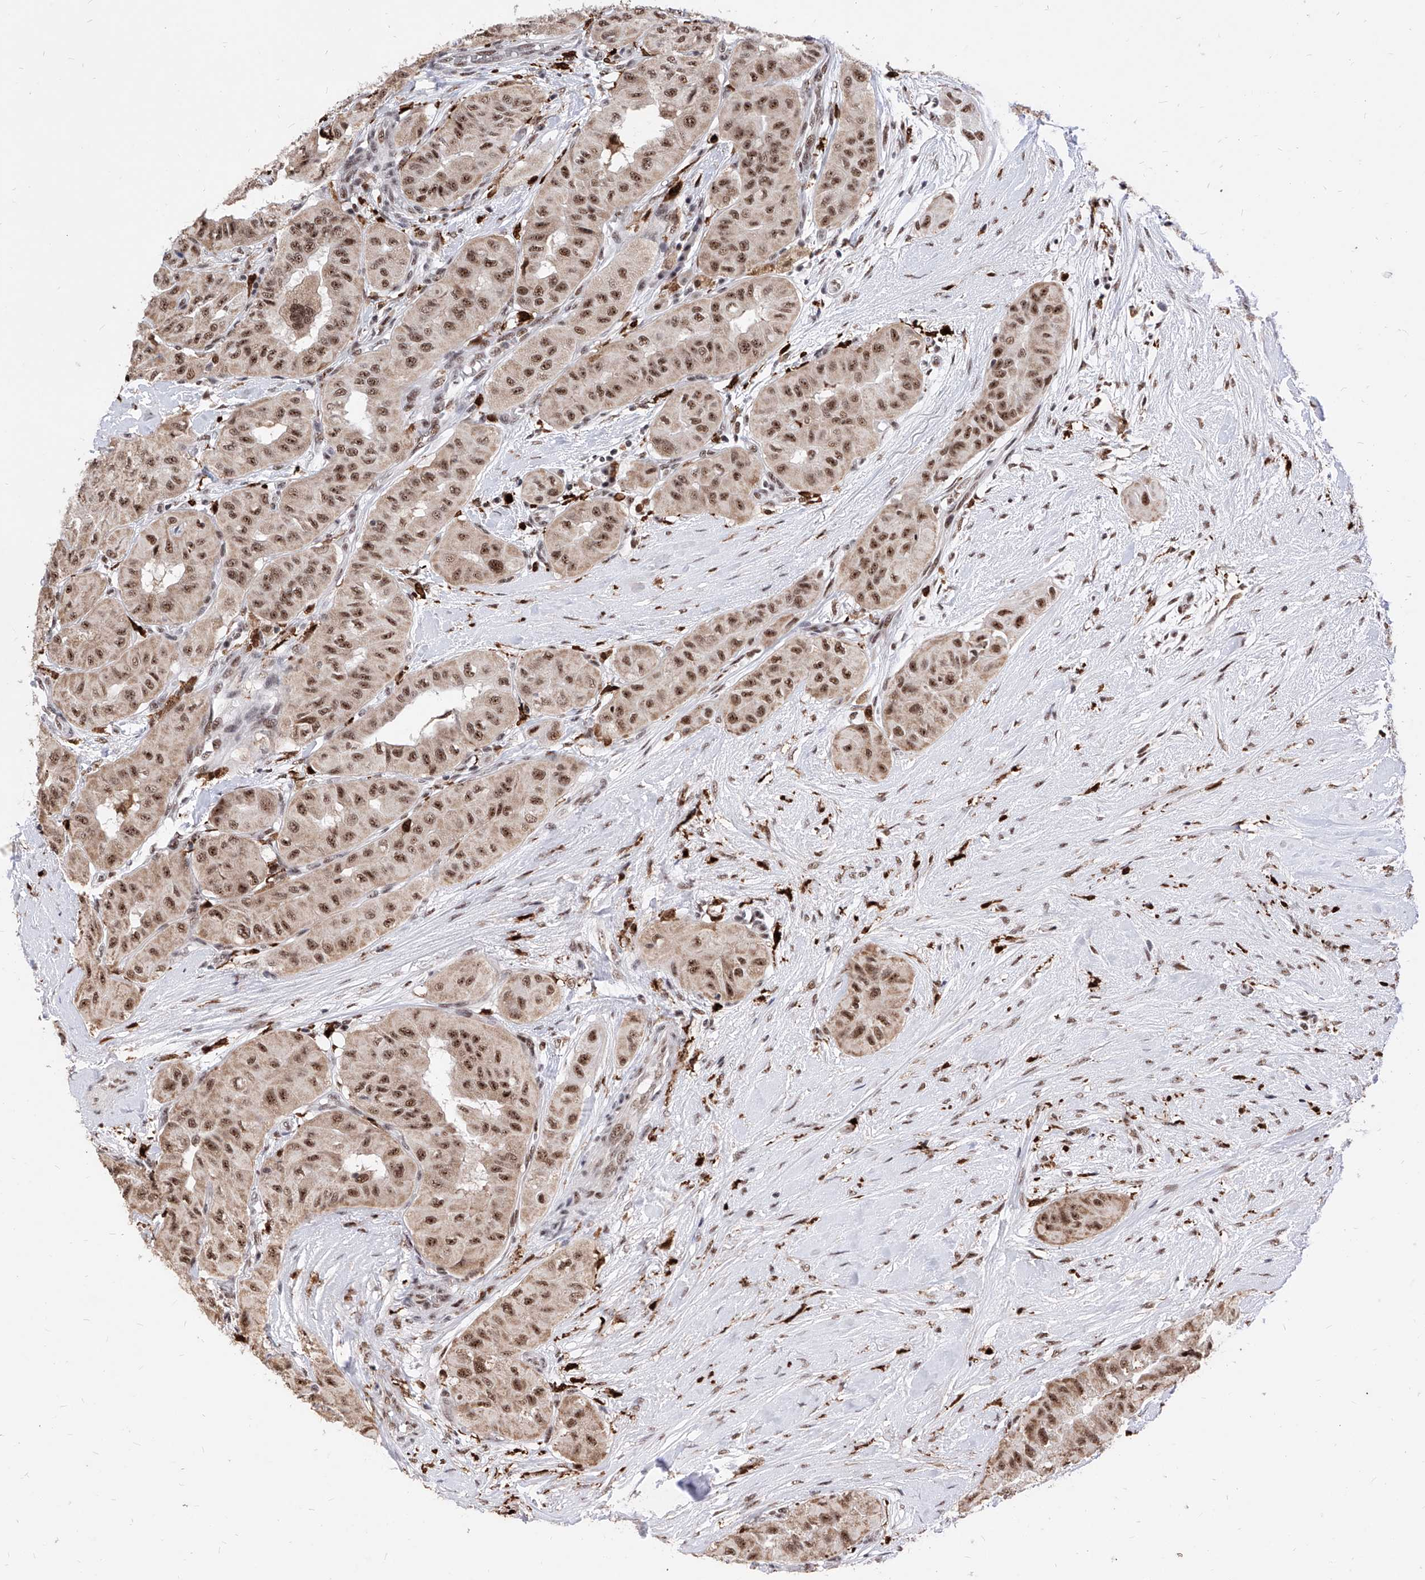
{"staining": {"intensity": "moderate", "quantity": ">75%", "location": "nuclear"}, "tissue": "thyroid cancer", "cell_type": "Tumor cells", "image_type": "cancer", "snomed": [{"axis": "morphology", "description": "Papillary adenocarcinoma, NOS"}, {"axis": "topography", "description": "Thyroid gland"}], "caption": "The photomicrograph shows staining of thyroid cancer, revealing moderate nuclear protein expression (brown color) within tumor cells.", "gene": "PHF5A", "patient": {"sex": "female", "age": 59}}